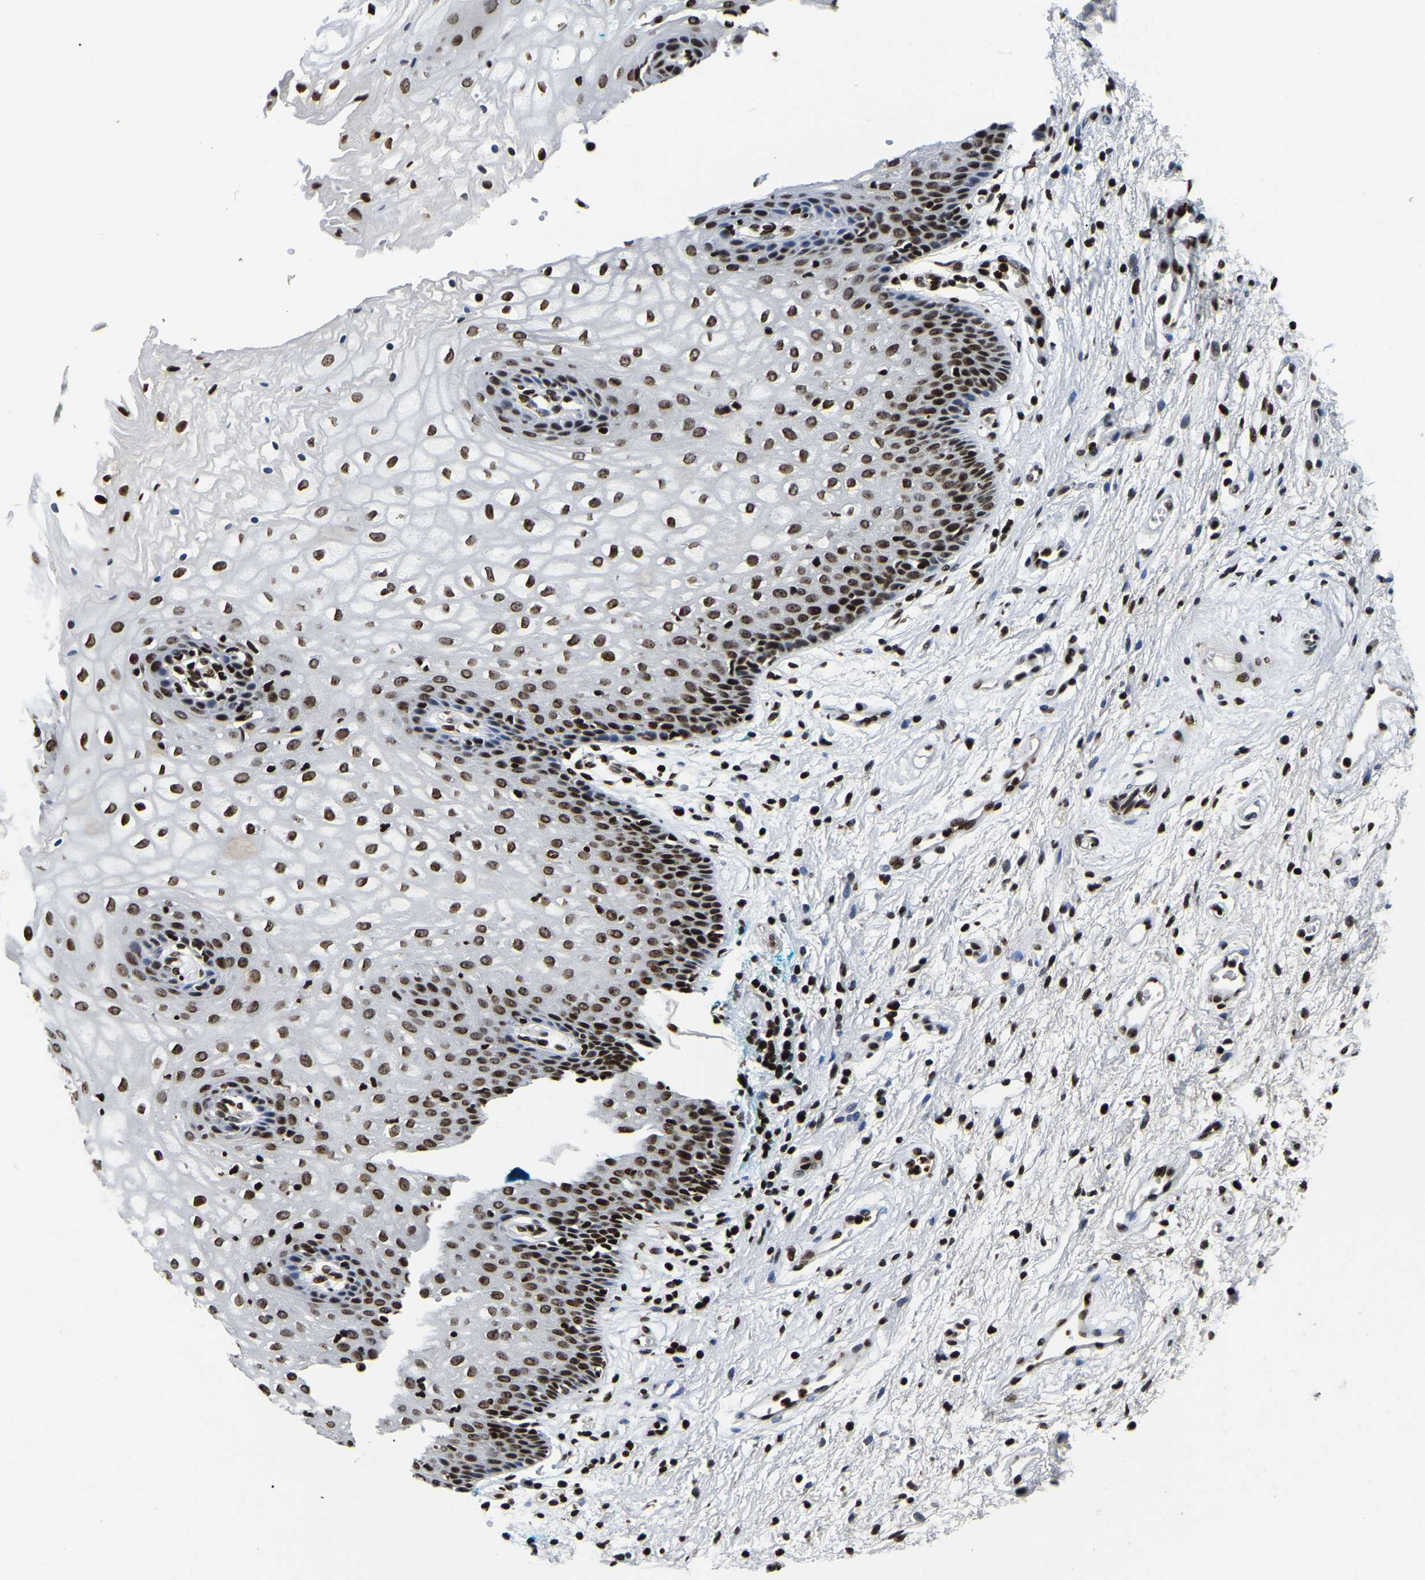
{"staining": {"intensity": "strong", "quantity": "25%-75%", "location": "nuclear"}, "tissue": "vagina", "cell_type": "Squamous epithelial cells", "image_type": "normal", "snomed": [{"axis": "morphology", "description": "Normal tissue, NOS"}, {"axis": "topography", "description": "Vagina"}], "caption": "A brown stain labels strong nuclear positivity of a protein in squamous epithelial cells of normal vagina. The protein is stained brown, and the nuclei are stained in blue (DAB (3,3'-diaminobenzidine) IHC with brightfield microscopy, high magnification).", "gene": "LRRC61", "patient": {"sex": "female", "age": 34}}